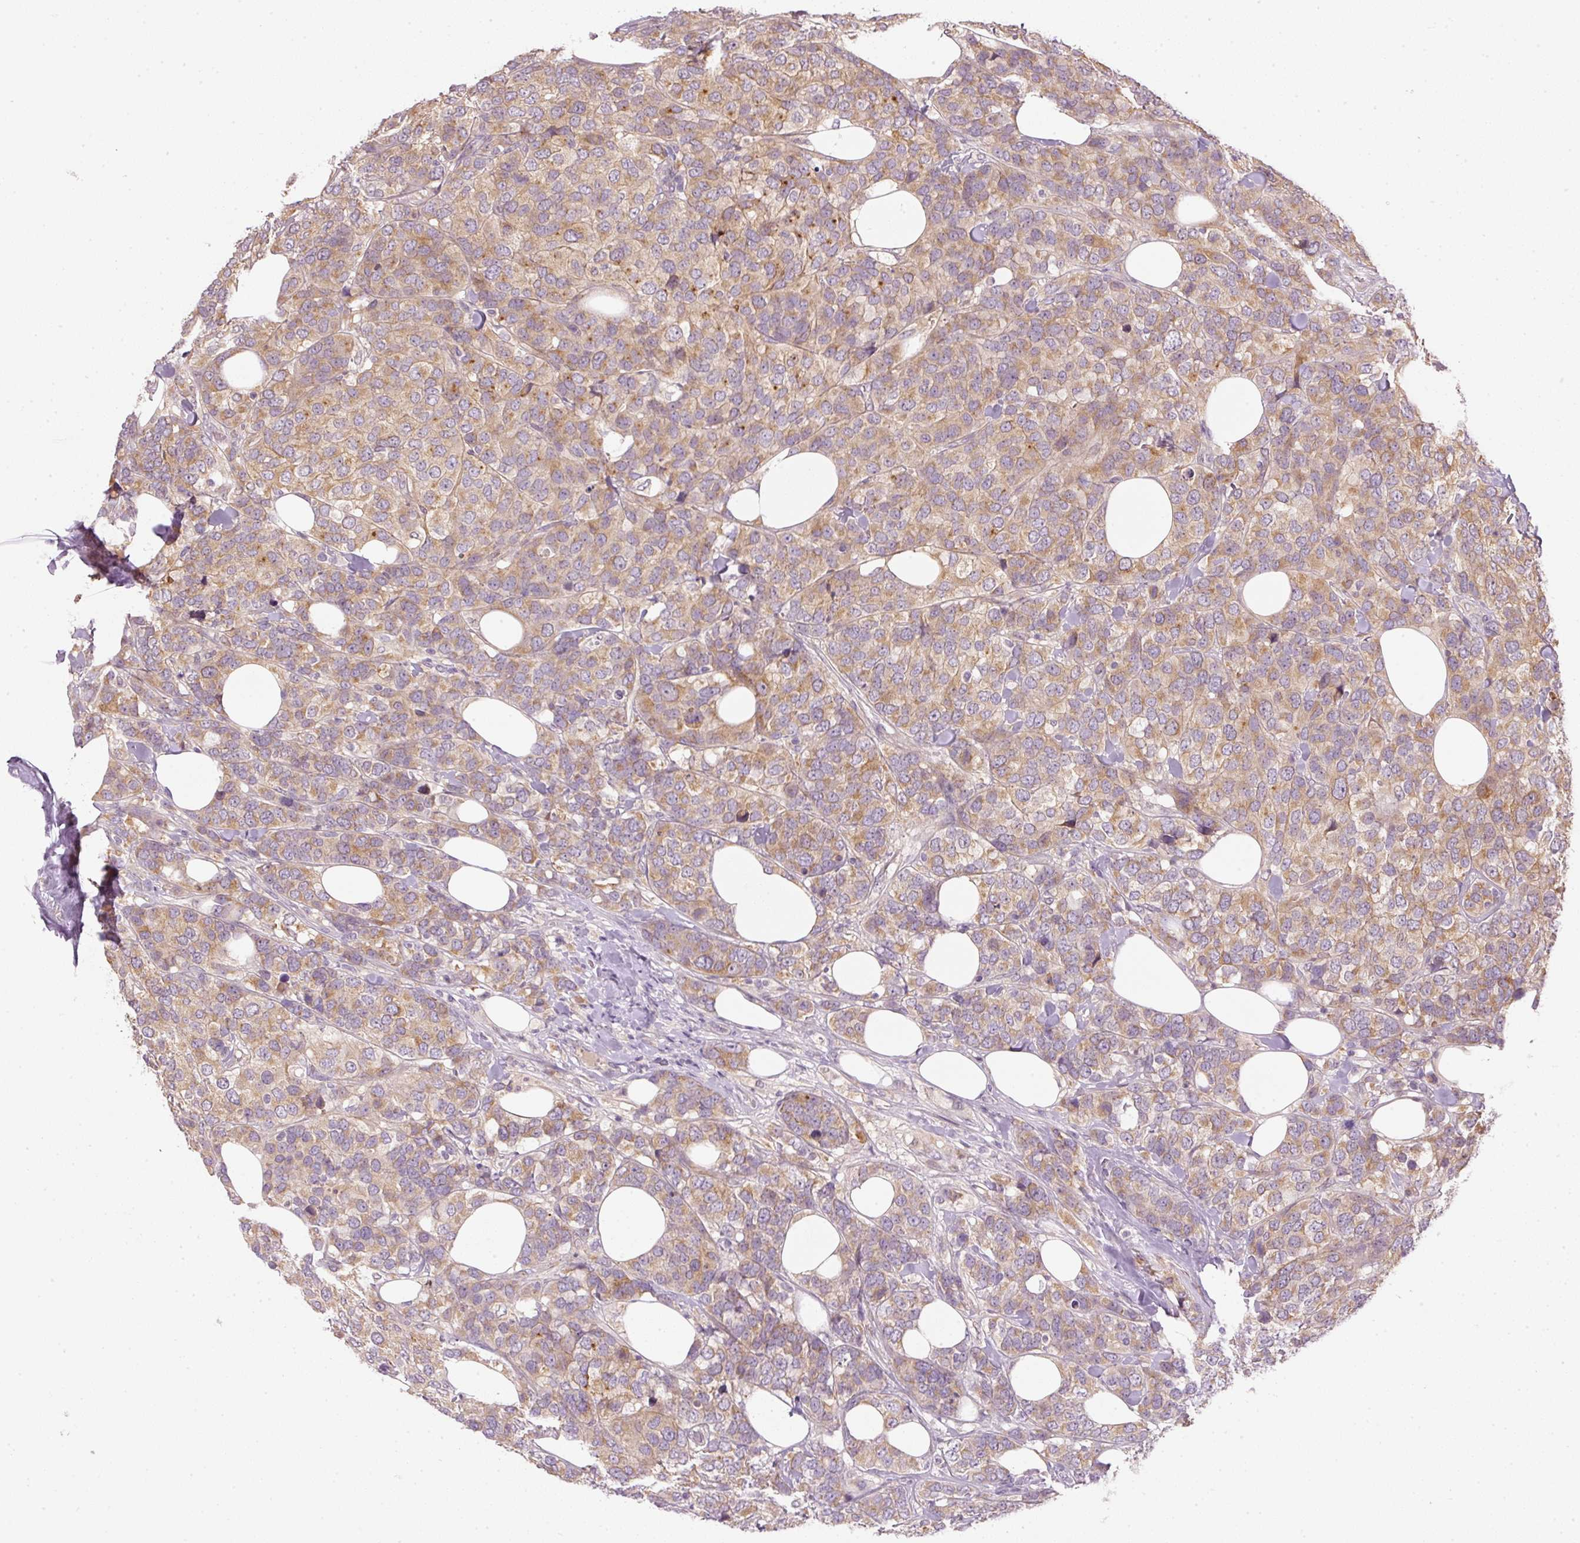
{"staining": {"intensity": "moderate", "quantity": ">75%", "location": "cytoplasmic/membranous"}, "tissue": "breast cancer", "cell_type": "Tumor cells", "image_type": "cancer", "snomed": [{"axis": "morphology", "description": "Lobular carcinoma"}, {"axis": "topography", "description": "Breast"}], "caption": "Protein analysis of breast cancer tissue exhibits moderate cytoplasmic/membranous positivity in about >75% of tumor cells.", "gene": "CTTNBP2", "patient": {"sex": "female", "age": 59}}